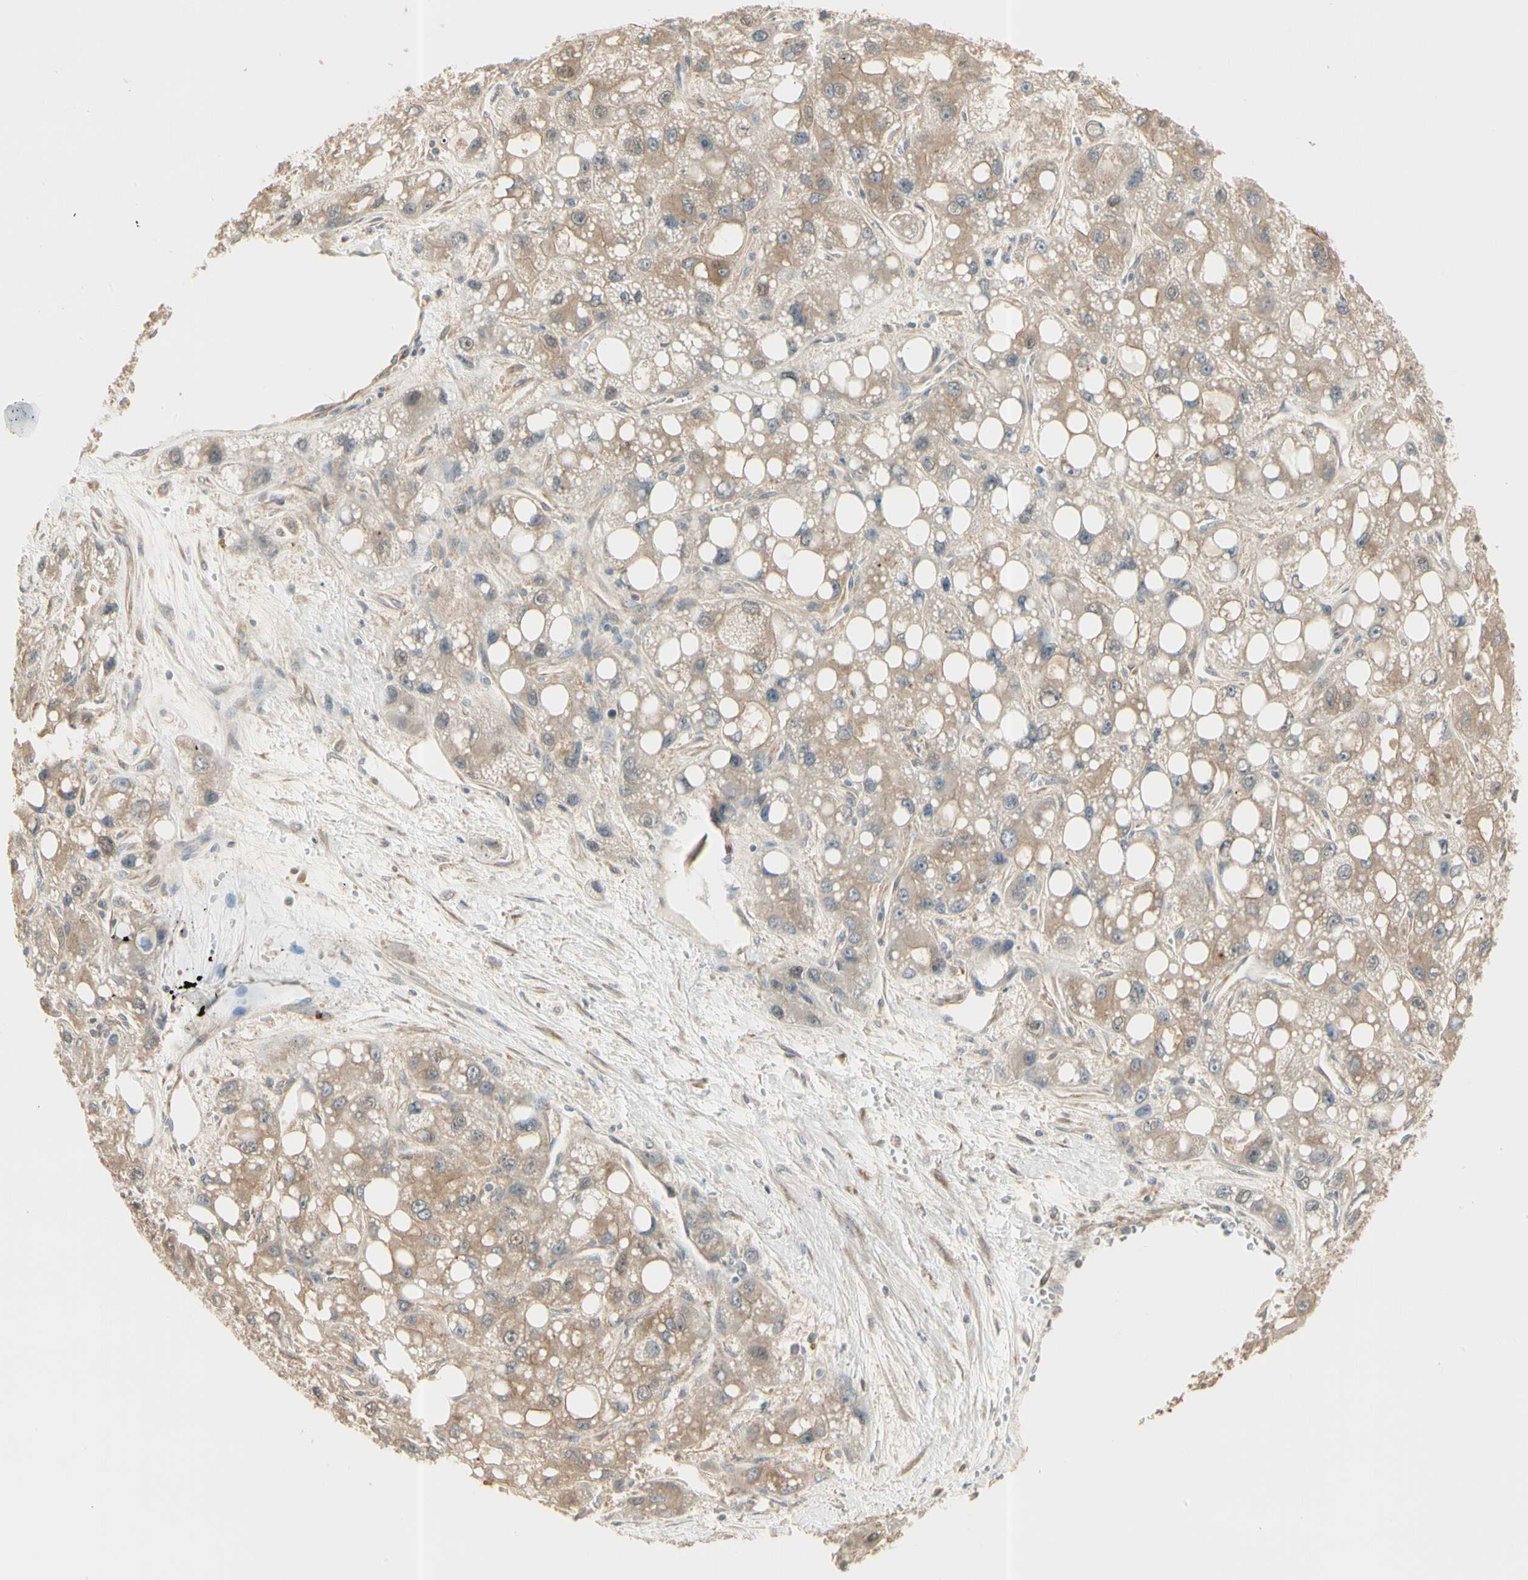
{"staining": {"intensity": "moderate", "quantity": ">75%", "location": "cytoplasmic/membranous"}, "tissue": "liver cancer", "cell_type": "Tumor cells", "image_type": "cancer", "snomed": [{"axis": "morphology", "description": "Carcinoma, Hepatocellular, NOS"}, {"axis": "topography", "description": "Liver"}], "caption": "Immunohistochemistry (IHC) histopathology image of neoplastic tissue: liver cancer (hepatocellular carcinoma) stained using IHC reveals medium levels of moderate protein expression localized specifically in the cytoplasmic/membranous of tumor cells, appearing as a cytoplasmic/membranous brown color.", "gene": "IRAG1", "patient": {"sex": "male", "age": 55}}